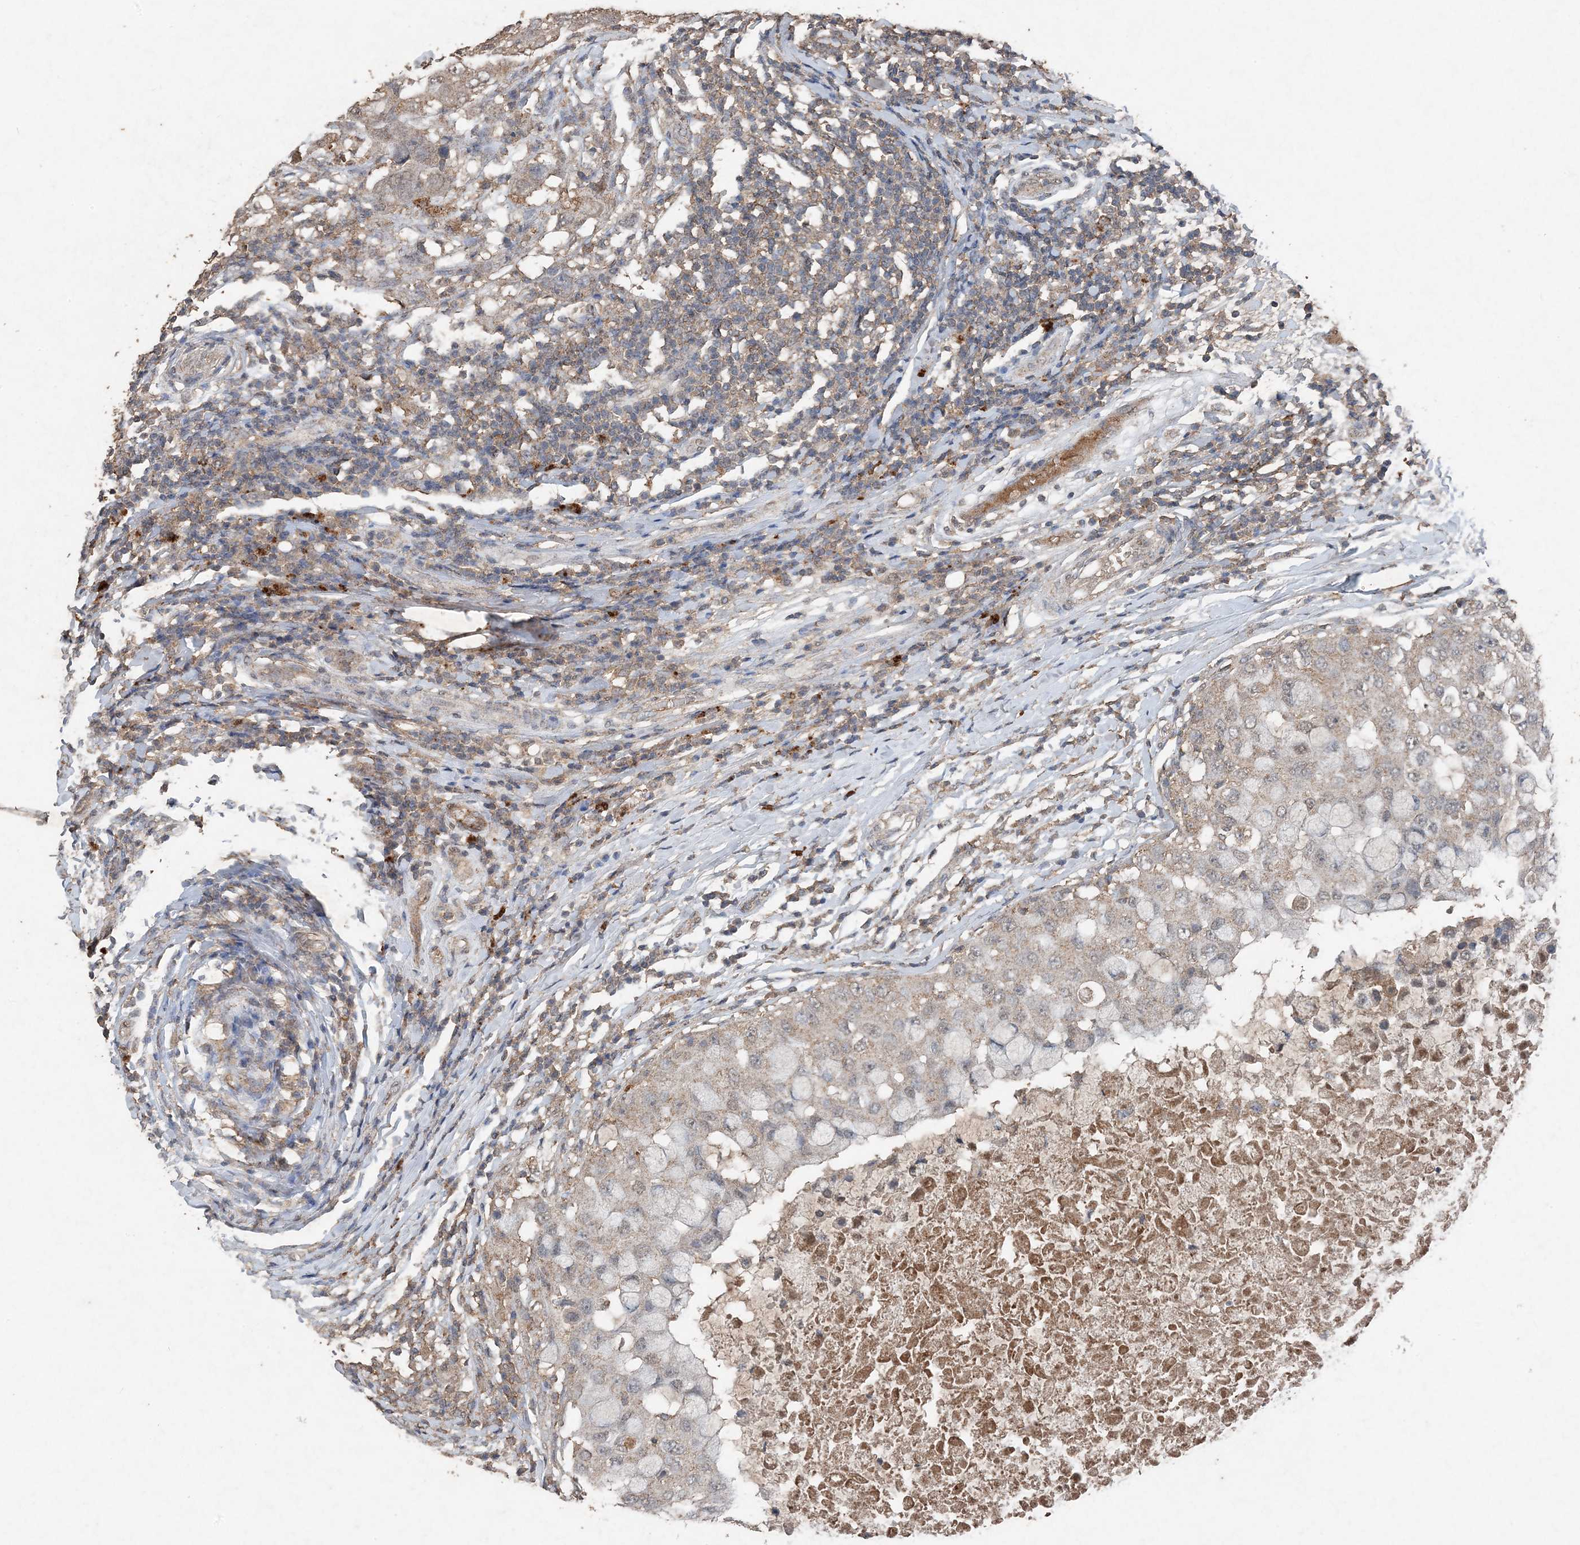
{"staining": {"intensity": "weak", "quantity": "<25%", "location": "cytoplasmic/membranous"}, "tissue": "breast cancer", "cell_type": "Tumor cells", "image_type": "cancer", "snomed": [{"axis": "morphology", "description": "Duct carcinoma"}, {"axis": "topography", "description": "Breast"}], "caption": "The histopathology image displays no staining of tumor cells in intraductal carcinoma (breast). The staining was performed using DAB to visualize the protein expression in brown, while the nuclei were stained in blue with hematoxylin (Magnification: 20x).", "gene": "FCN3", "patient": {"sex": "female", "age": 27}}